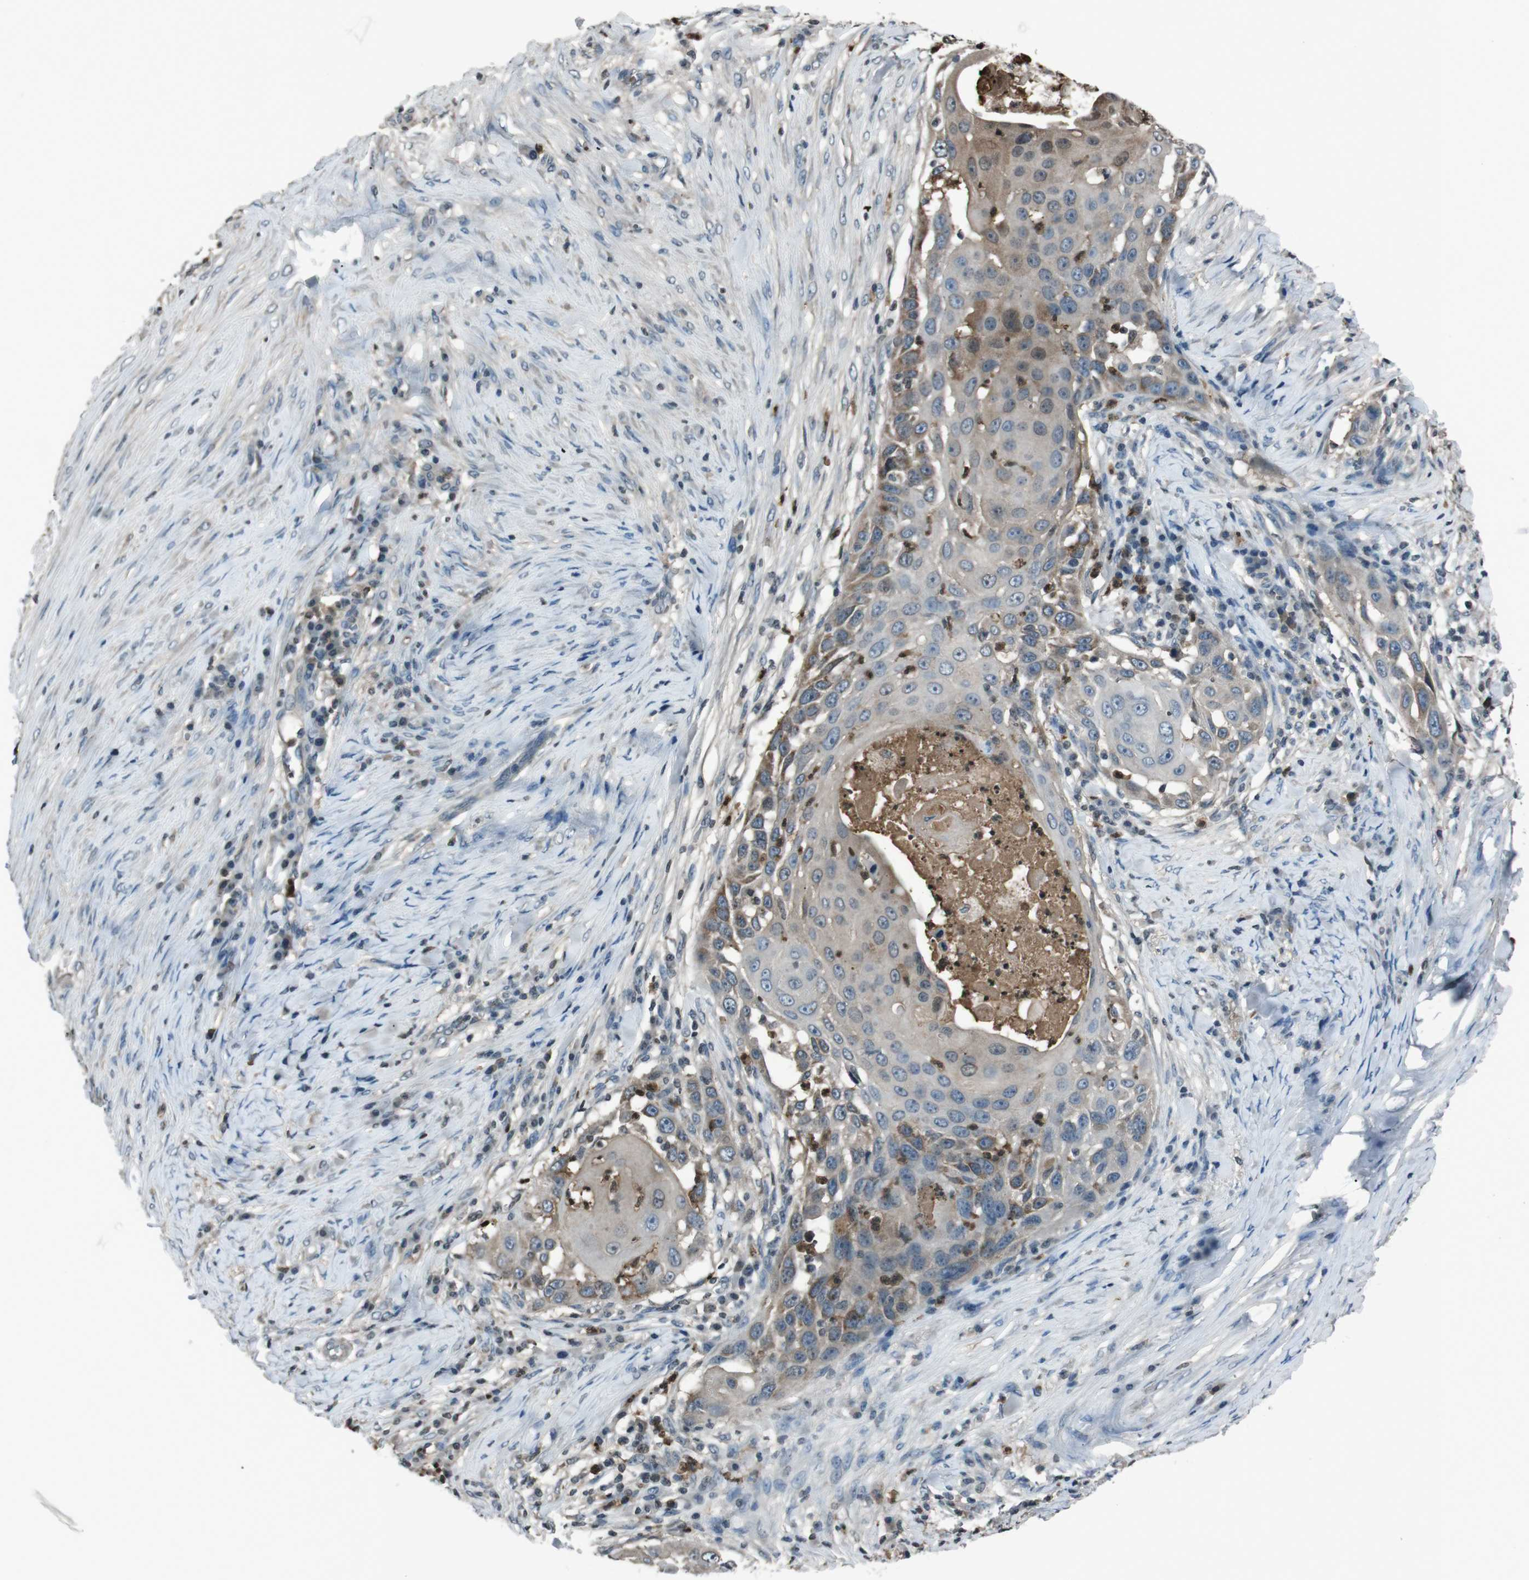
{"staining": {"intensity": "weak", "quantity": "25%-75%", "location": "cytoplasmic/membranous"}, "tissue": "skin cancer", "cell_type": "Tumor cells", "image_type": "cancer", "snomed": [{"axis": "morphology", "description": "Squamous cell carcinoma, NOS"}, {"axis": "topography", "description": "Skin"}], "caption": "Protein expression analysis of human skin squamous cell carcinoma reveals weak cytoplasmic/membranous expression in approximately 25%-75% of tumor cells. (Brightfield microscopy of DAB IHC at high magnification).", "gene": "UGT1A6", "patient": {"sex": "female", "age": 44}}